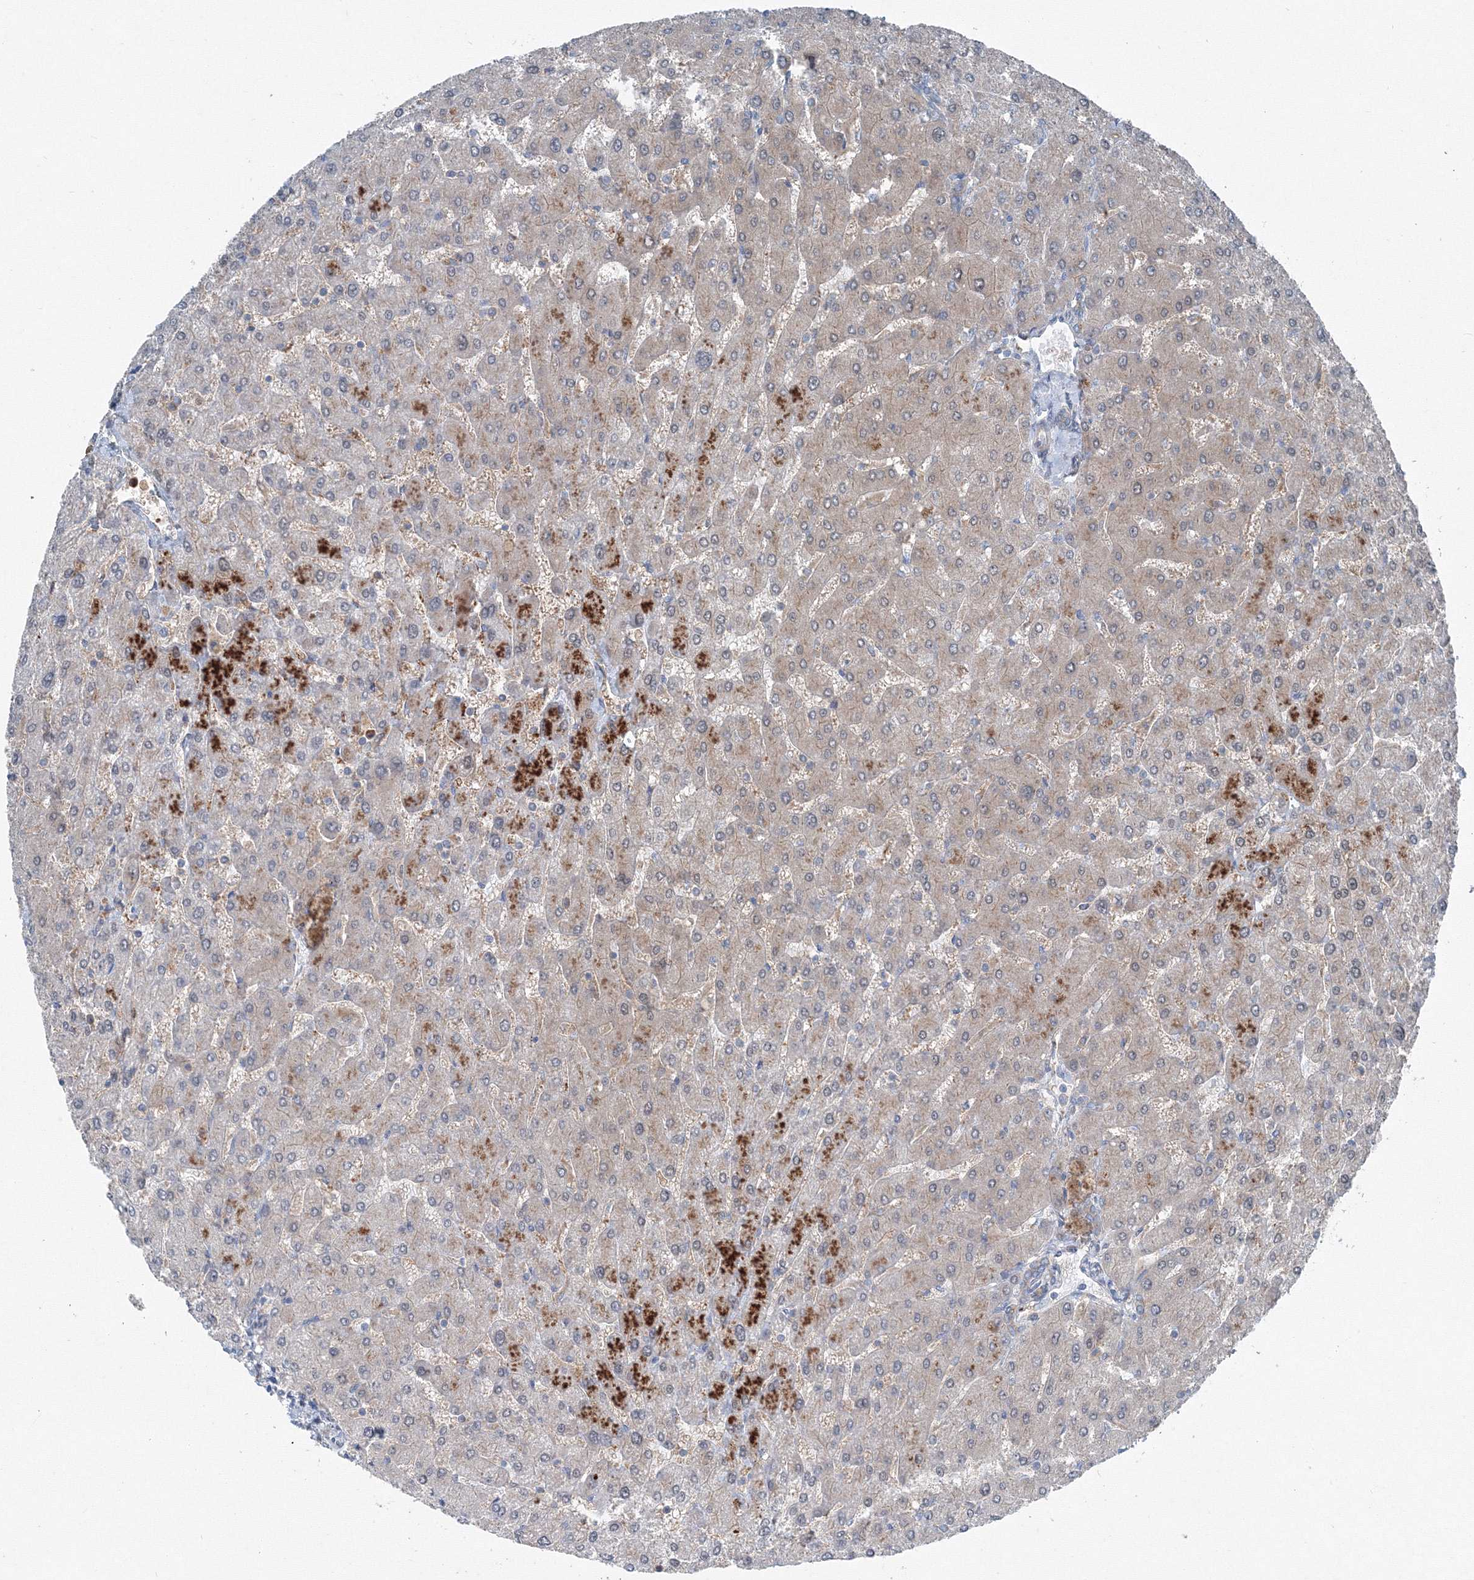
{"staining": {"intensity": "negative", "quantity": "none", "location": "none"}, "tissue": "liver", "cell_type": "Cholangiocytes", "image_type": "normal", "snomed": [{"axis": "morphology", "description": "Normal tissue, NOS"}, {"axis": "topography", "description": "Liver"}], "caption": "DAB (3,3'-diaminobenzidine) immunohistochemical staining of benign liver shows no significant positivity in cholangiocytes. (DAB IHC with hematoxylin counter stain).", "gene": "TPRKB", "patient": {"sex": "male", "age": 55}}